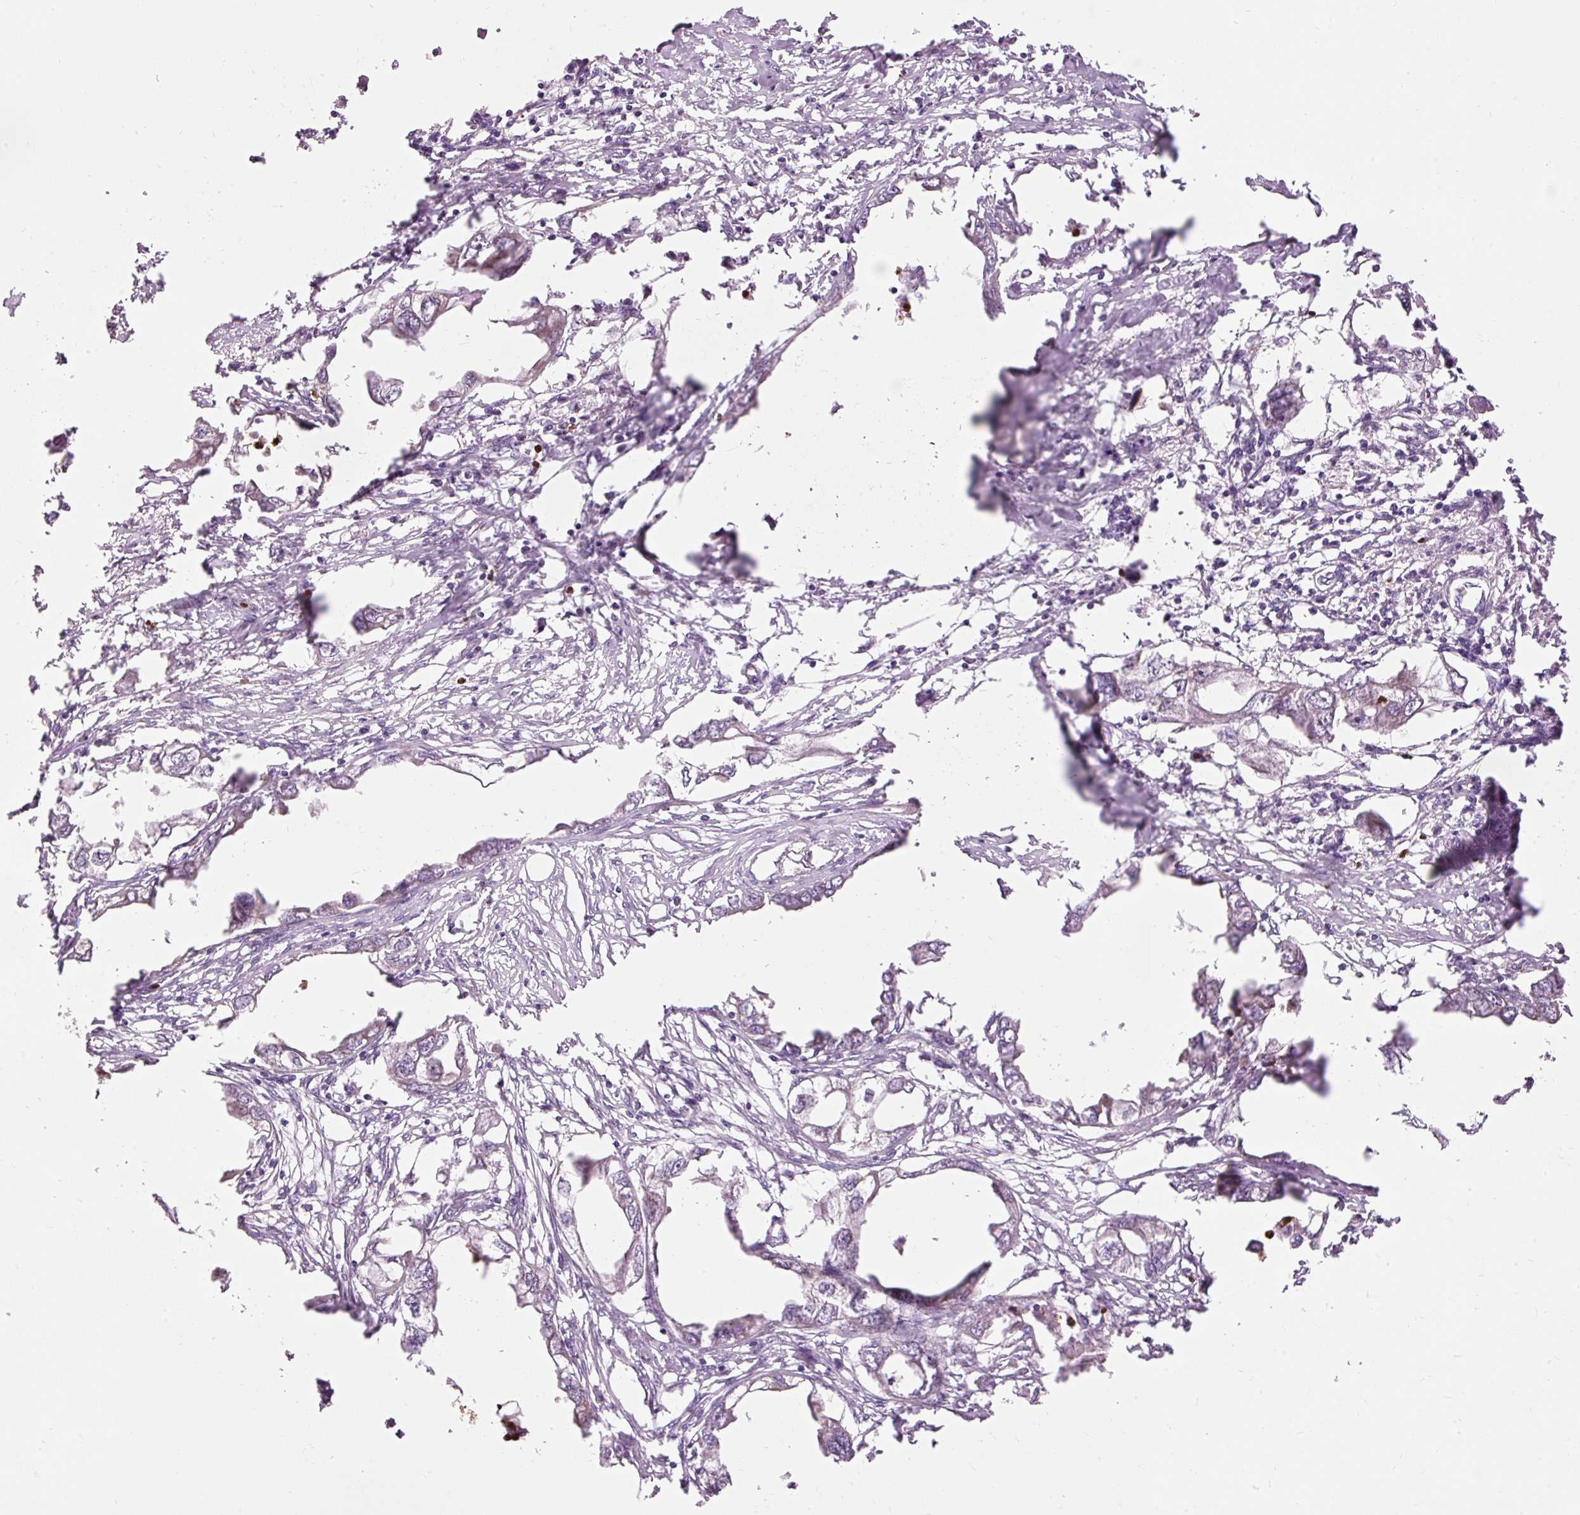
{"staining": {"intensity": "negative", "quantity": "none", "location": "none"}, "tissue": "endometrial cancer", "cell_type": "Tumor cells", "image_type": "cancer", "snomed": [{"axis": "morphology", "description": "Adenocarcinoma, NOS"}, {"axis": "morphology", "description": "Adenocarcinoma, metastatic, NOS"}, {"axis": "topography", "description": "Adipose tissue"}, {"axis": "topography", "description": "Endometrium"}], "caption": "This histopathology image is of metastatic adenocarcinoma (endometrial) stained with IHC to label a protein in brown with the nuclei are counter-stained blue. There is no staining in tumor cells. Brightfield microscopy of IHC stained with DAB (brown) and hematoxylin (blue), captured at high magnification.", "gene": "PRDX5", "patient": {"sex": "female", "age": 67}}